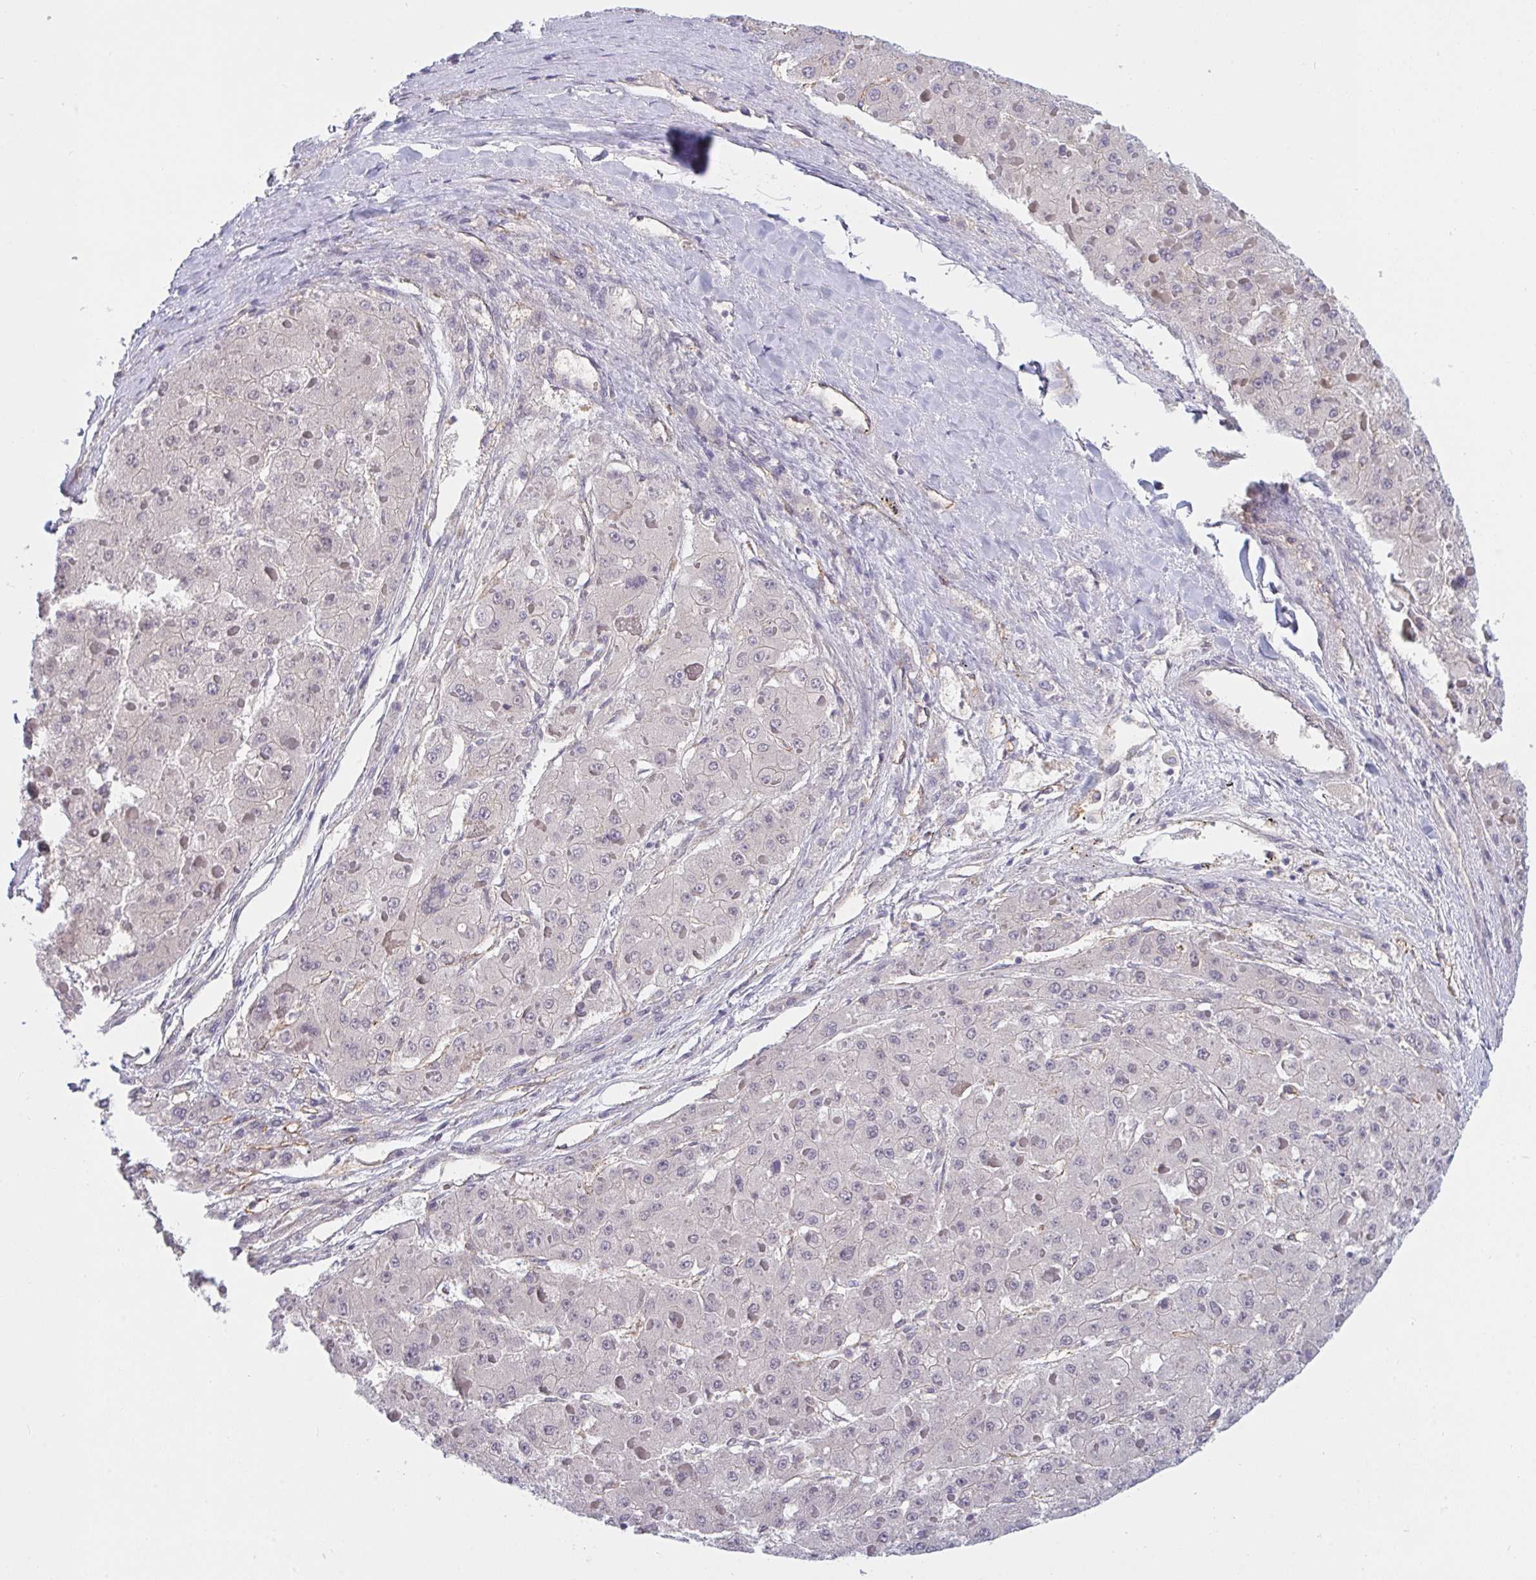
{"staining": {"intensity": "negative", "quantity": "none", "location": "none"}, "tissue": "liver cancer", "cell_type": "Tumor cells", "image_type": "cancer", "snomed": [{"axis": "morphology", "description": "Carcinoma, Hepatocellular, NOS"}, {"axis": "topography", "description": "Liver"}], "caption": "Liver cancer (hepatocellular carcinoma) was stained to show a protein in brown. There is no significant staining in tumor cells. (DAB immunohistochemistry, high magnification).", "gene": "DSCAML1", "patient": {"sex": "female", "age": 73}}